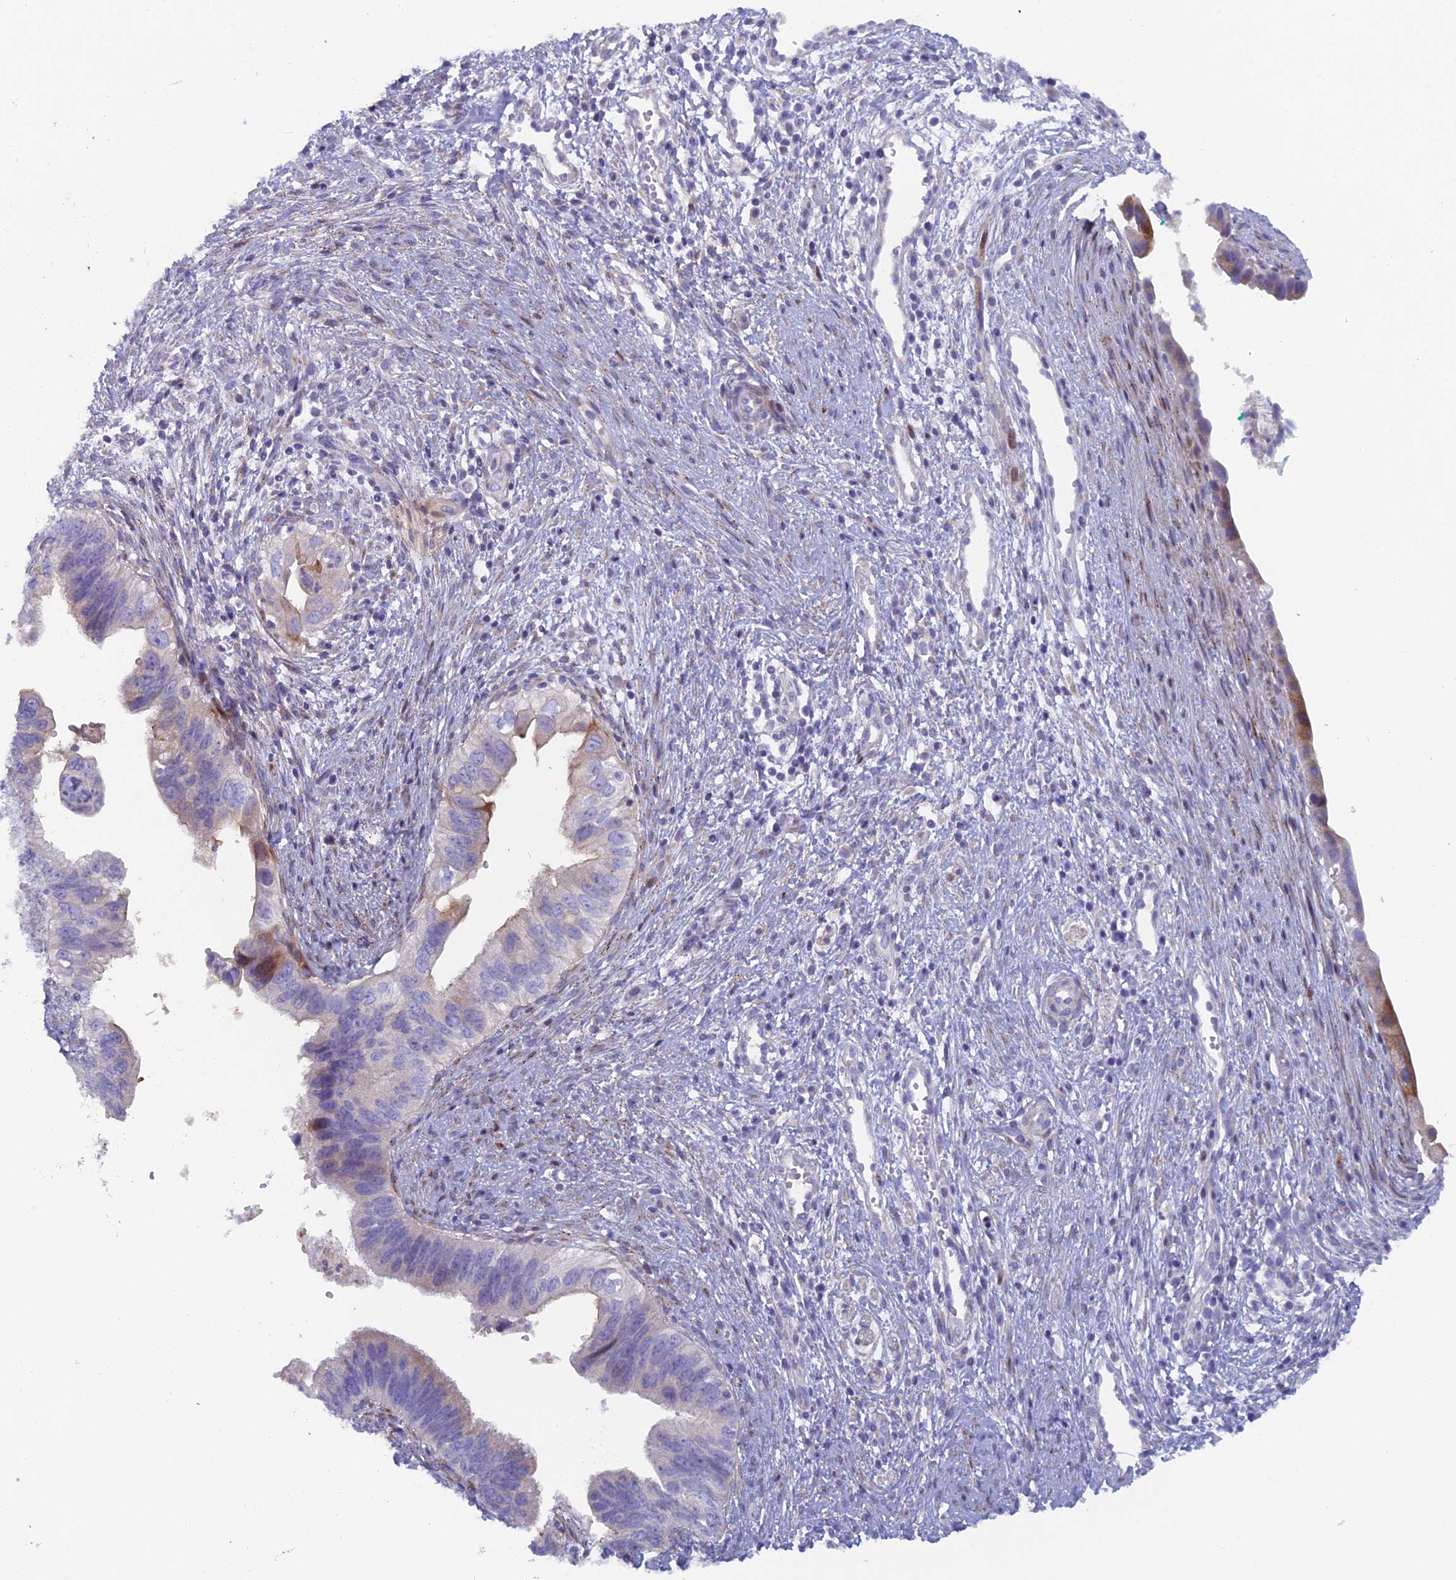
{"staining": {"intensity": "moderate", "quantity": "<25%", "location": "cytoplasmic/membranous"}, "tissue": "cervical cancer", "cell_type": "Tumor cells", "image_type": "cancer", "snomed": [{"axis": "morphology", "description": "Adenocarcinoma, NOS"}, {"axis": "topography", "description": "Cervix"}], "caption": "There is low levels of moderate cytoplasmic/membranous positivity in tumor cells of adenocarcinoma (cervical), as demonstrated by immunohistochemical staining (brown color).", "gene": "B9D2", "patient": {"sex": "female", "age": 42}}